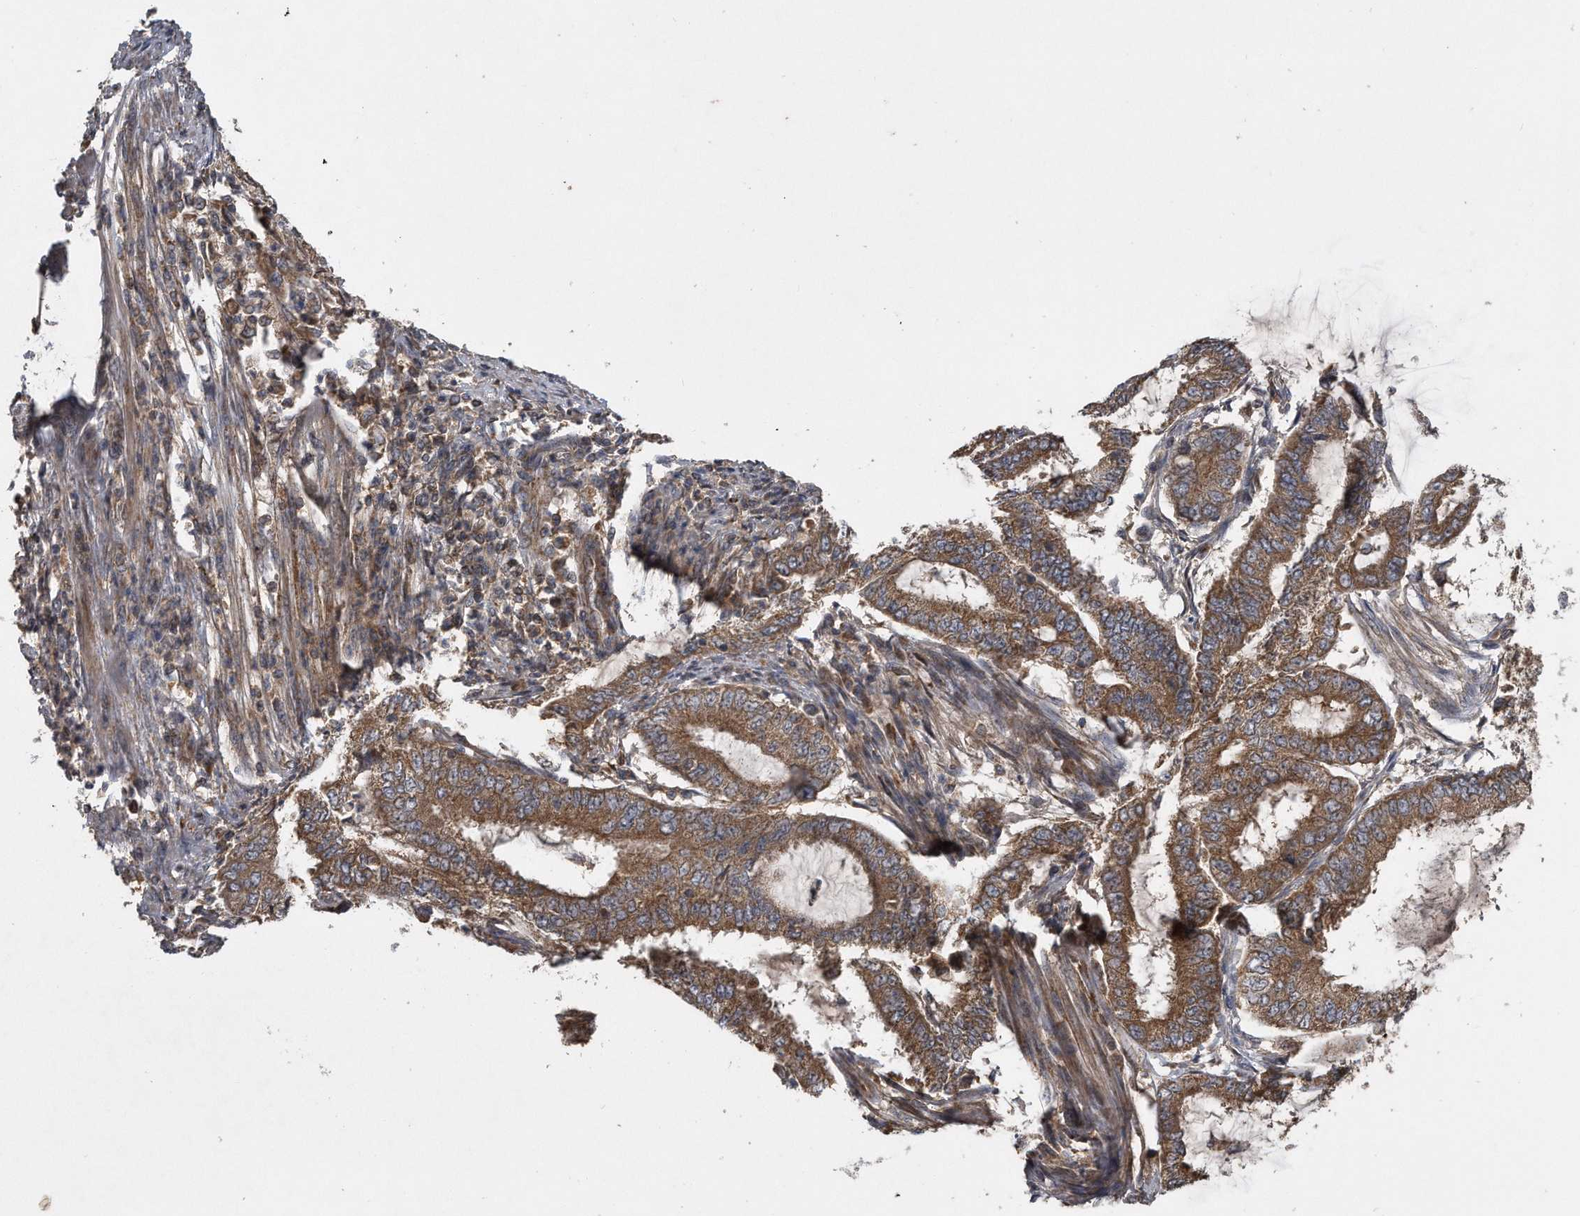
{"staining": {"intensity": "moderate", "quantity": ">75%", "location": "cytoplasmic/membranous"}, "tissue": "endometrial cancer", "cell_type": "Tumor cells", "image_type": "cancer", "snomed": [{"axis": "morphology", "description": "Adenocarcinoma, NOS"}, {"axis": "topography", "description": "Endometrium"}], "caption": "Immunohistochemical staining of endometrial cancer (adenocarcinoma) displays medium levels of moderate cytoplasmic/membranous protein positivity in about >75% of tumor cells.", "gene": "ALPK2", "patient": {"sex": "female", "age": 49}}